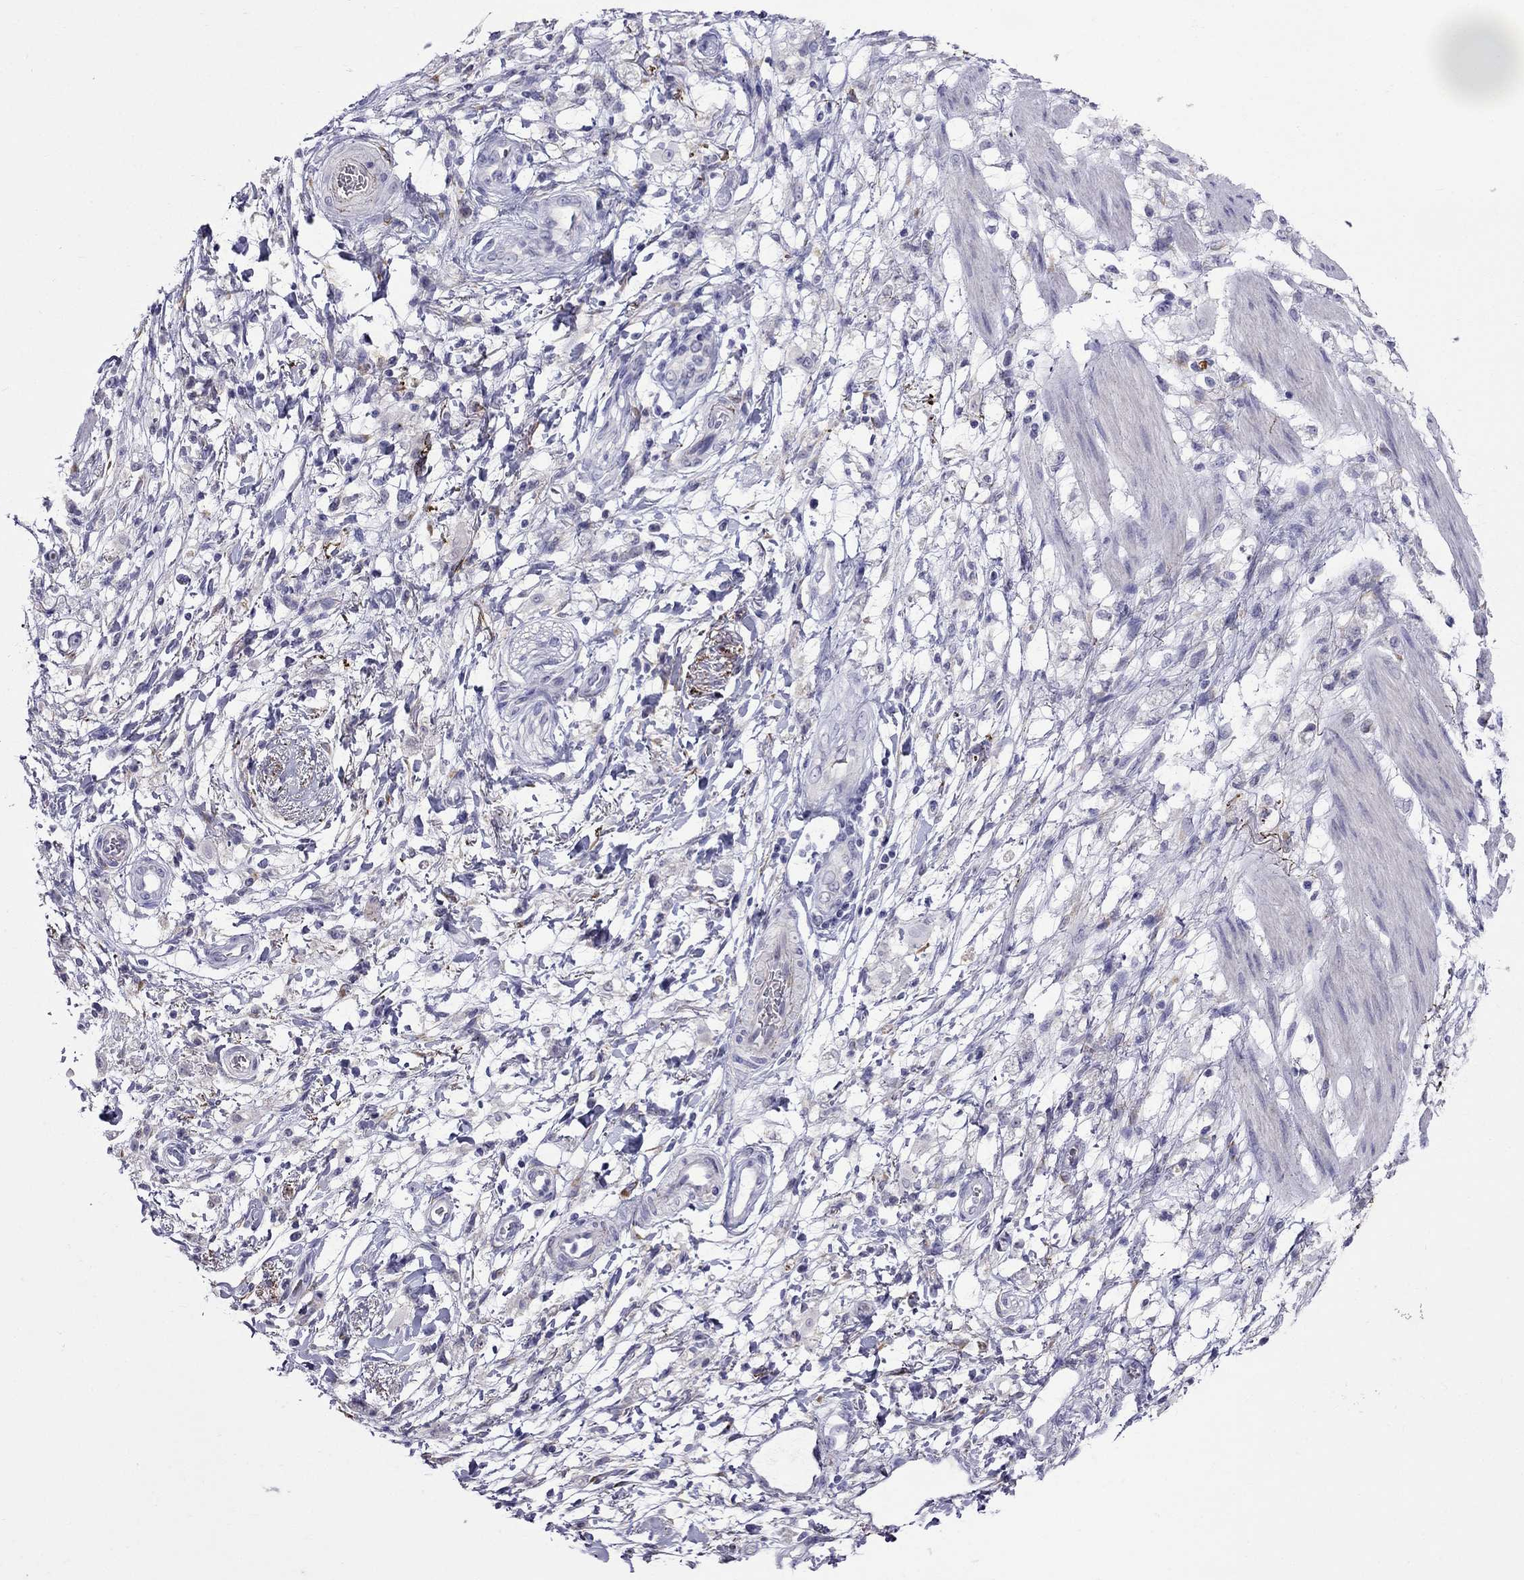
{"staining": {"intensity": "negative", "quantity": "none", "location": "none"}, "tissue": "stomach cancer", "cell_type": "Tumor cells", "image_type": "cancer", "snomed": [{"axis": "morphology", "description": "Adenocarcinoma, NOS"}, {"axis": "topography", "description": "Stomach"}], "caption": "This is an immunohistochemistry (IHC) image of stomach cancer. There is no expression in tumor cells.", "gene": "MGP", "patient": {"sex": "female", "age": 60}}